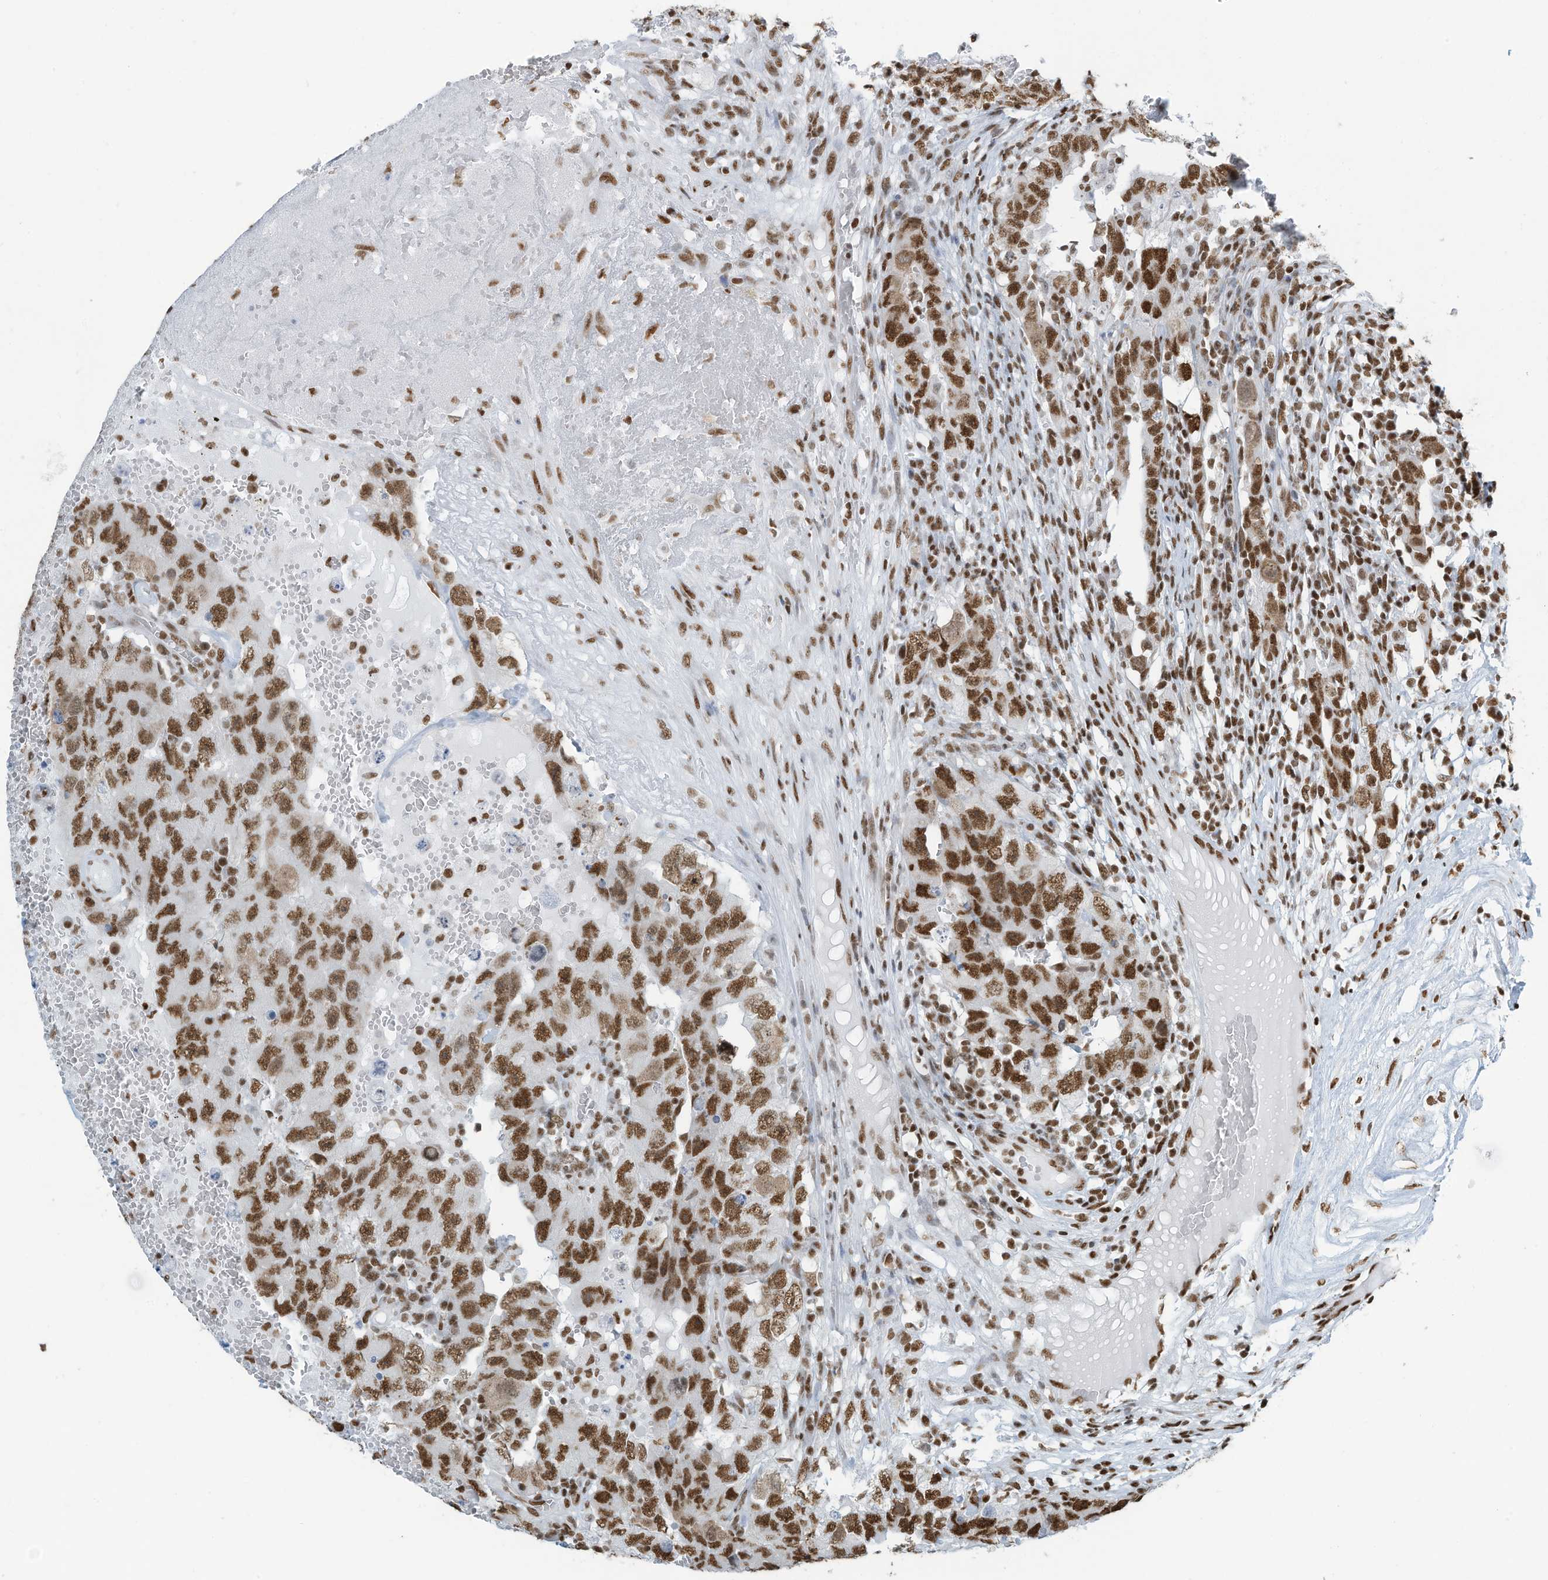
{"staining": {"intensity": "moderate", "quantity": ">75%", "location": "nuclear"}, "tissue": "testis cancer", "cell_type": "Tumor cells", "image_type": "cancer", "snomed": [{"axis": "morphology", "description": "Carcinoma, Embryonal, NOS"}, {"axis": "topography", "description": "Testis"}], "caption": "Protein staining exhibits moderate nuclear expression in about >75% of tumor cells in embryonal carcinoma (testis). (Brightfield microscopy of DAB IHC at high magnification).", "gene": "SARNP", "patient": {"sex": "male", "age": 26}}